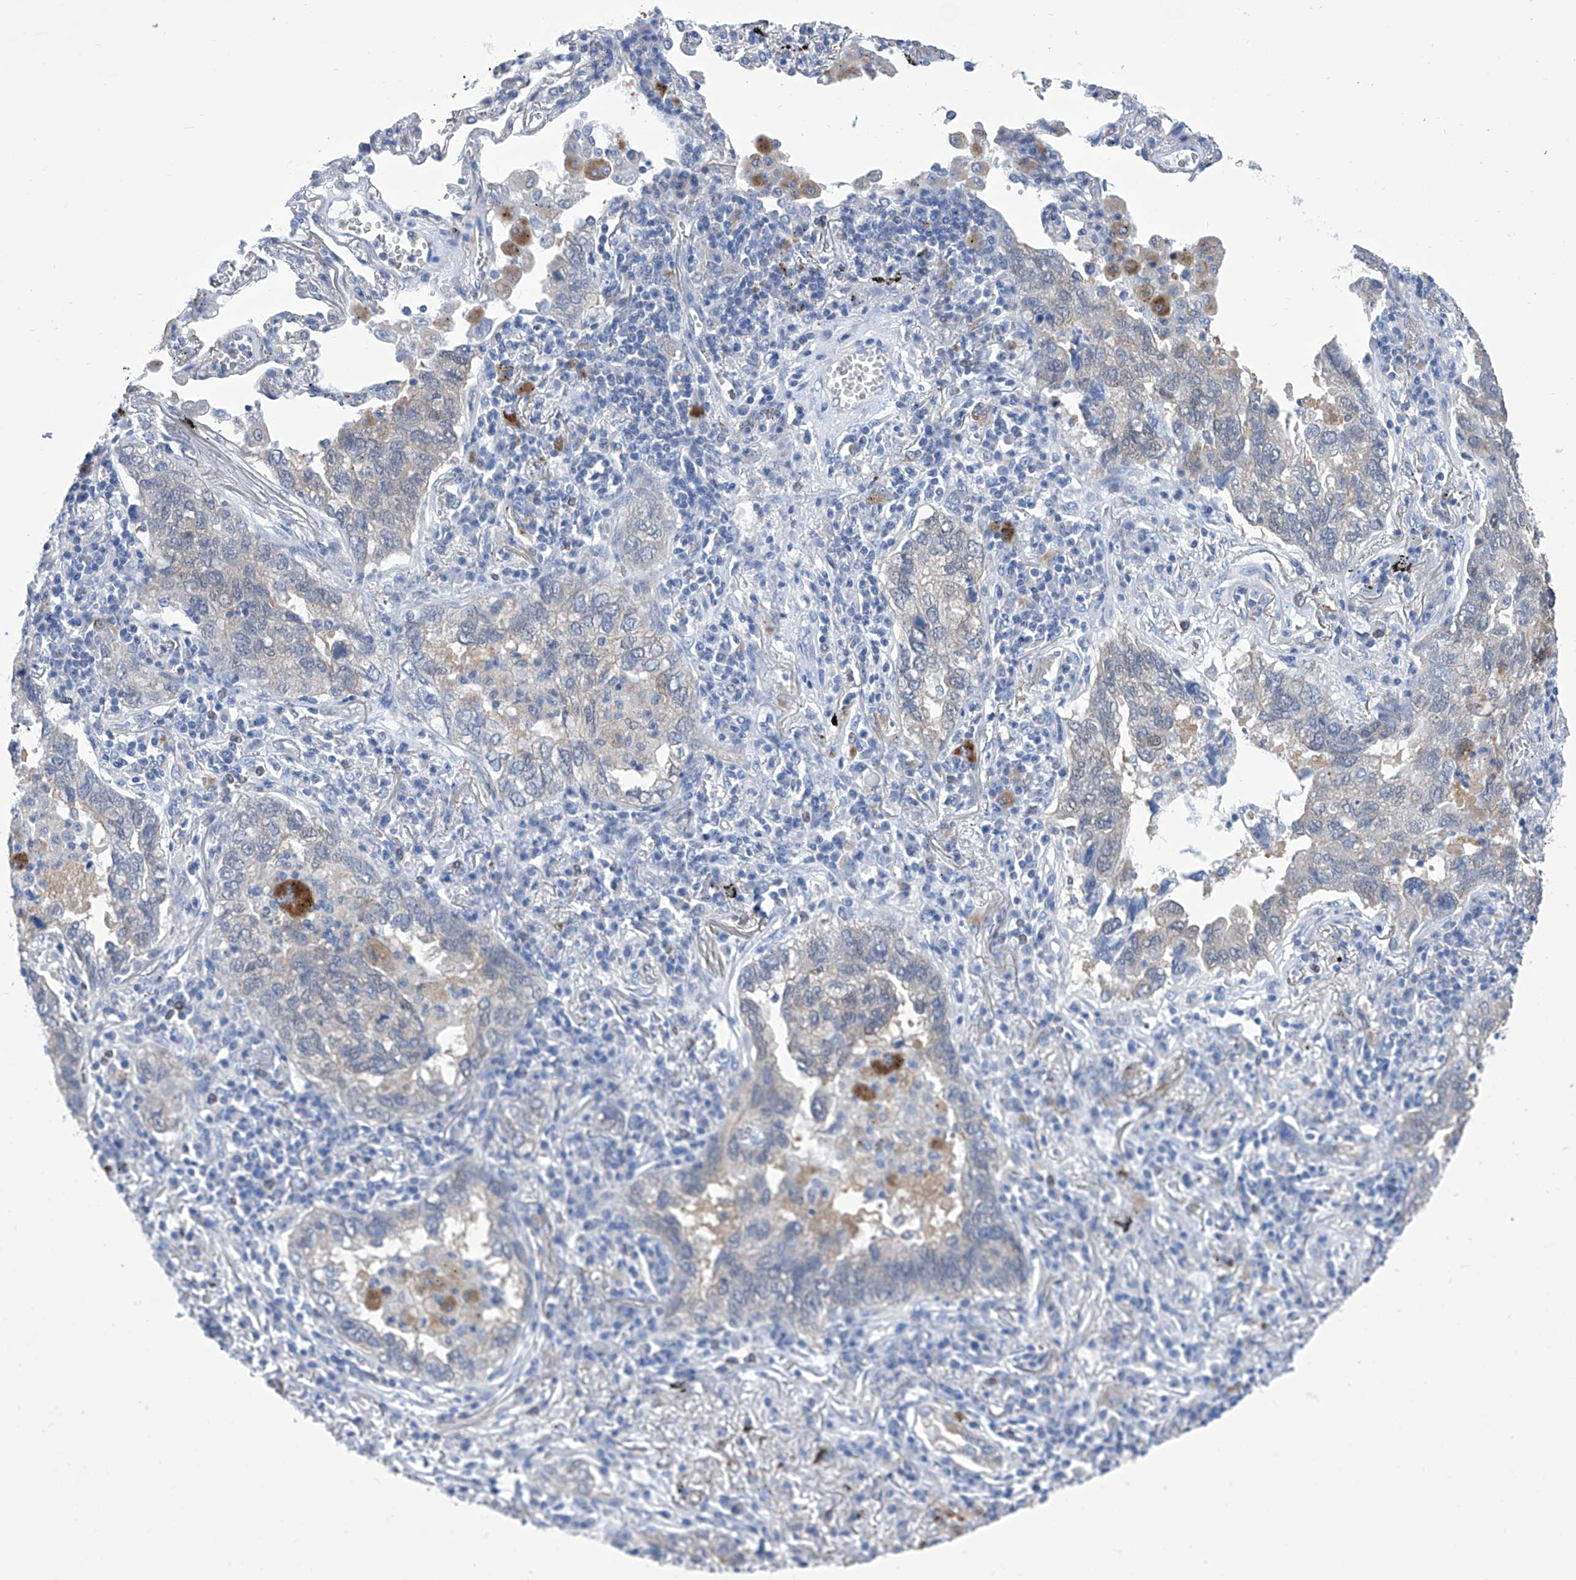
{"staining": {"intensity": "negative", "quantity": "none", "location": "none"}, "tissue": "lung cancer", "cell_type": "Tumor cells", "image_type": "cancer", "snomed": [{"axis": "morphology", "description": "Adenocarcinoma, NOS"}, {"axis": "topography", "description": "Lung"}], "caption": "Immunohistochemical staining of lung cancer reveals no significant positivity in tumor cells. (DAB (3,3'-diaminobenzidine) immunohistochemistry (IHC) visualized using brightfield microscopy, high magnification).", "gene": "IMPA2", "patient": {"sex": "male", "age": 65}}